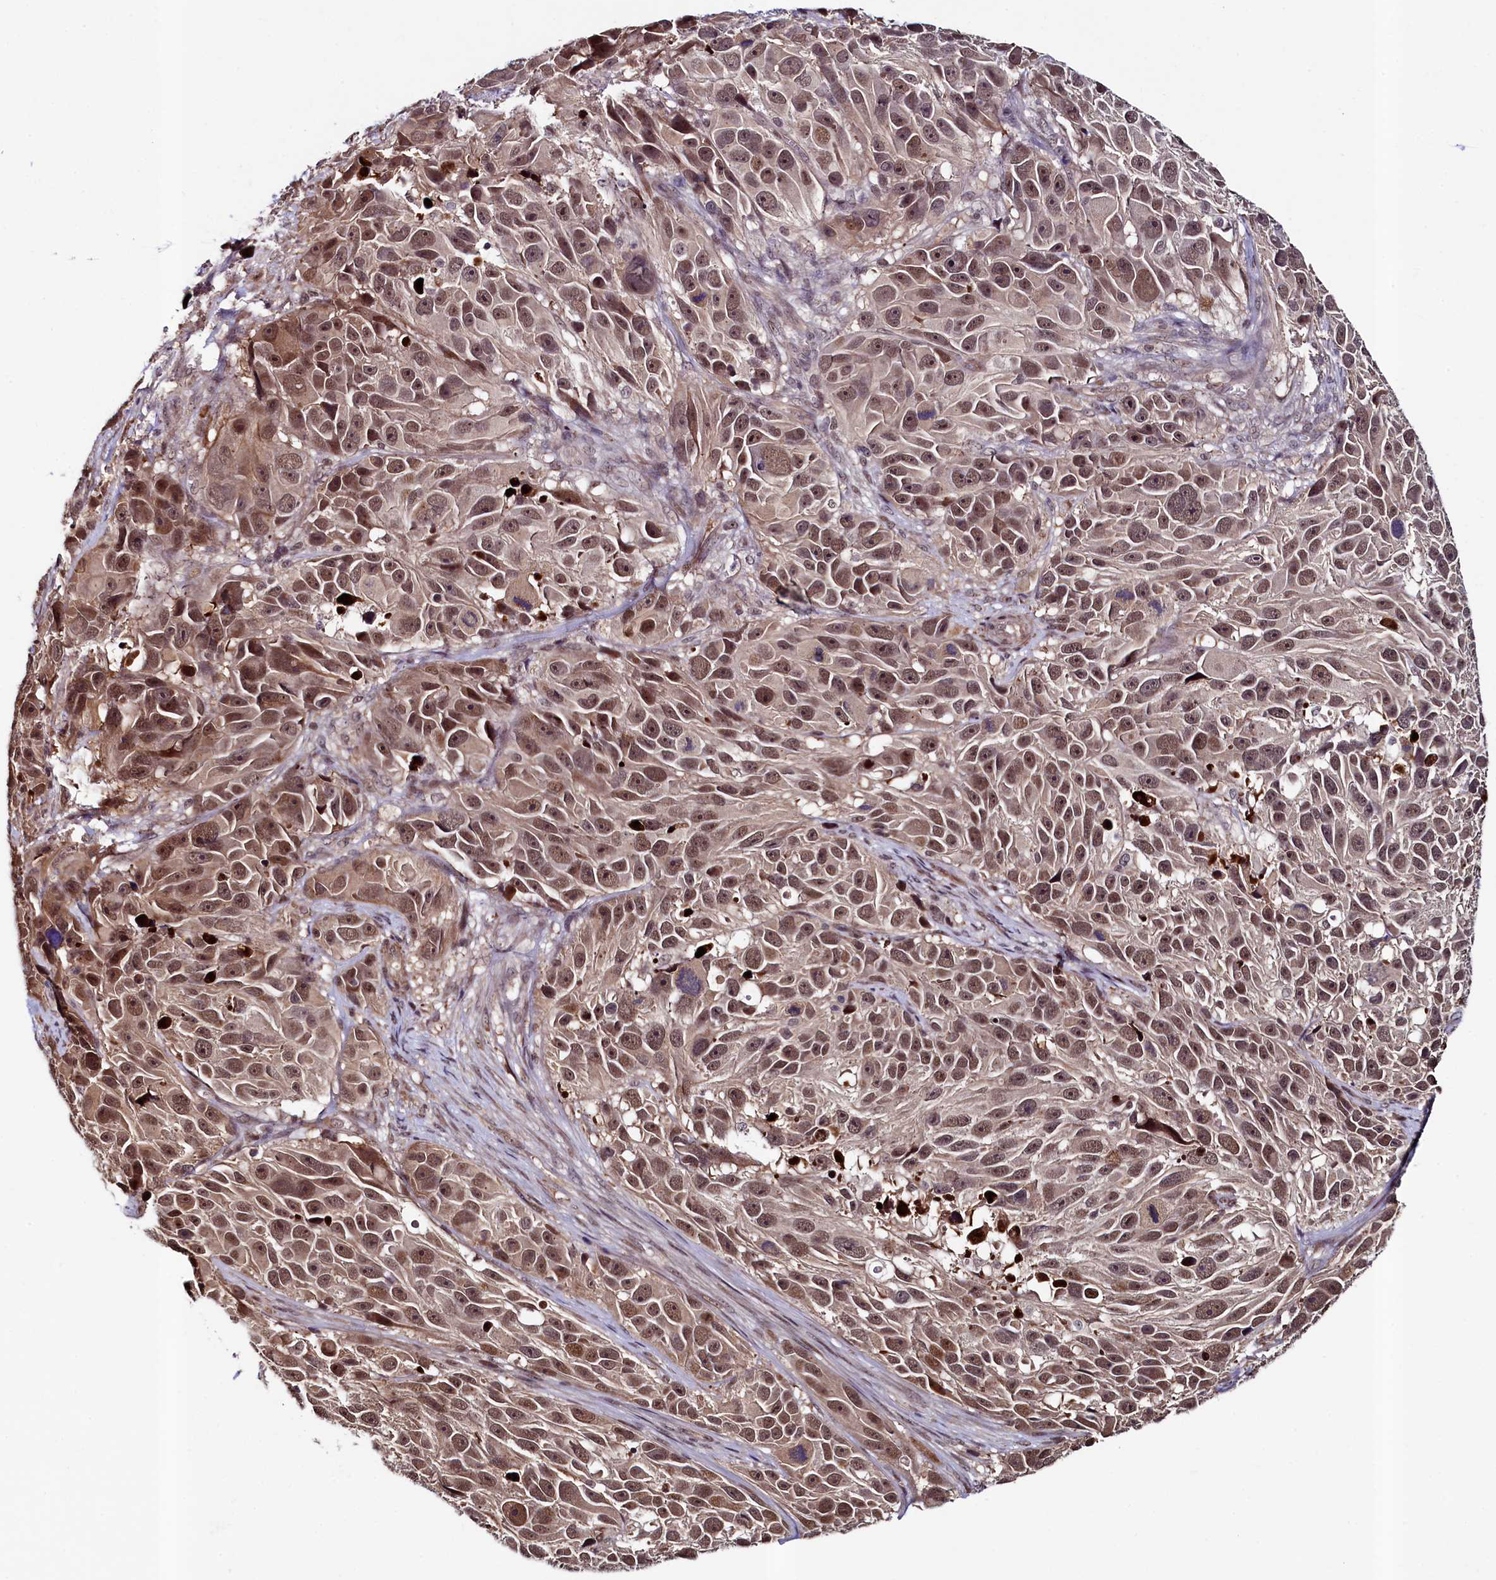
{"staining": {"intensity": "moderate", "quantity": ">75%", "location": "nuclear"}, "tissue": "melanoma", "cell_type": "Tumor cells", "image_type": "cancer", "snomed": [{"axis": "morphology", "description": "Malignant melanoma, NOS"}, {"axis": "topography", "description": "Skin"}], "caption": "Protein staining of melanoma tissue displays moderate nuclear expression in approximately >75% of tumor cells.", "gene": "LEO1", "patient": {"sex": "male", "age": 84}}